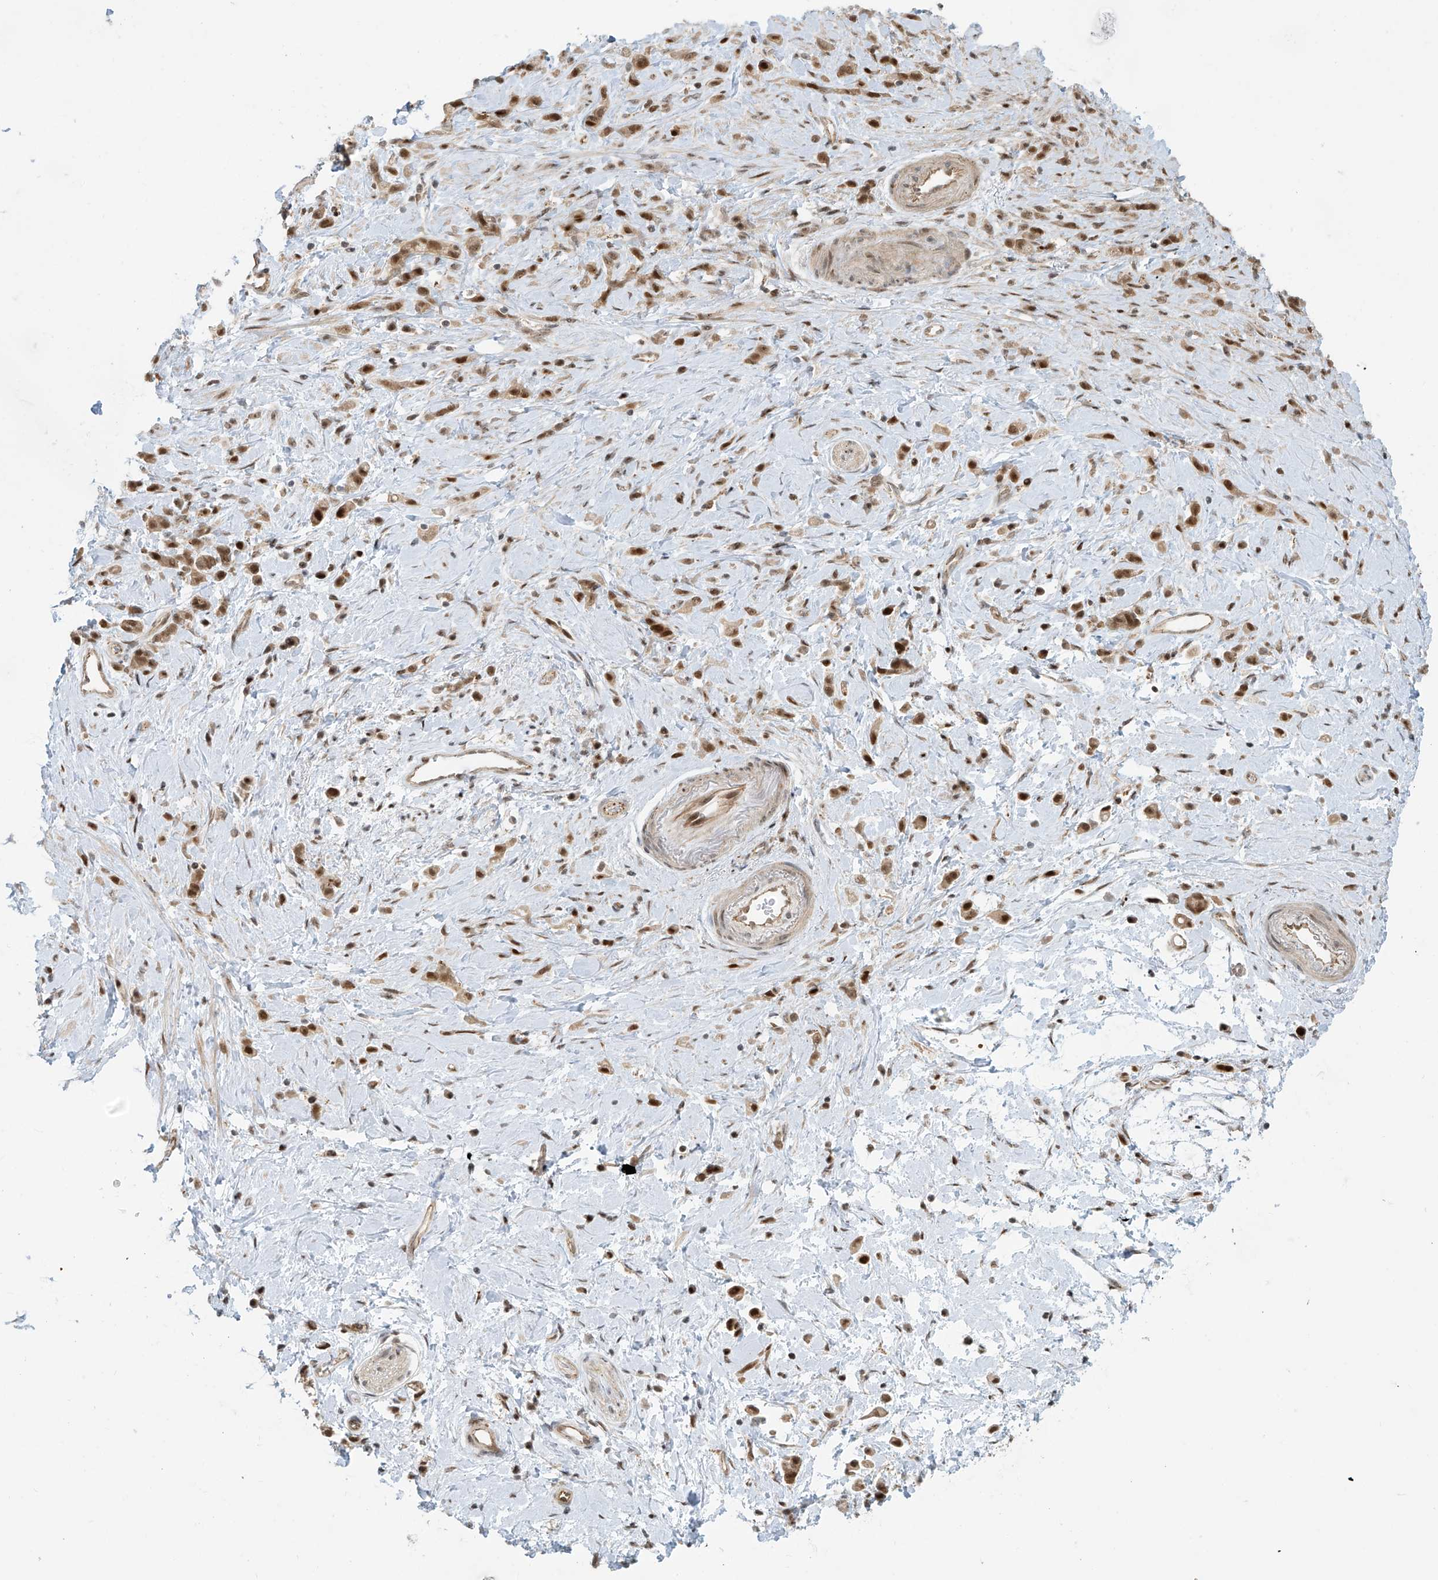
{"staining": {"intensity": "strong", "quantity": ">75%", "location": "nuclear"}, "tissue": "stomach cancer", "cell_type": "Tumor cells", "image_type": "cancer", "snomed": [{"axis": "morphology", "description": "Adenocarcinoma, NOS"}, {"axis": "topography", "description": "Stomach"}], "caption": "DAB immunohistochemical staining of stomach cancer displays strong nuclear protein positivity in about >75% of tumor cells.", "gene": "LAGE3", "patient": {"sex": "female", "age": 60}}